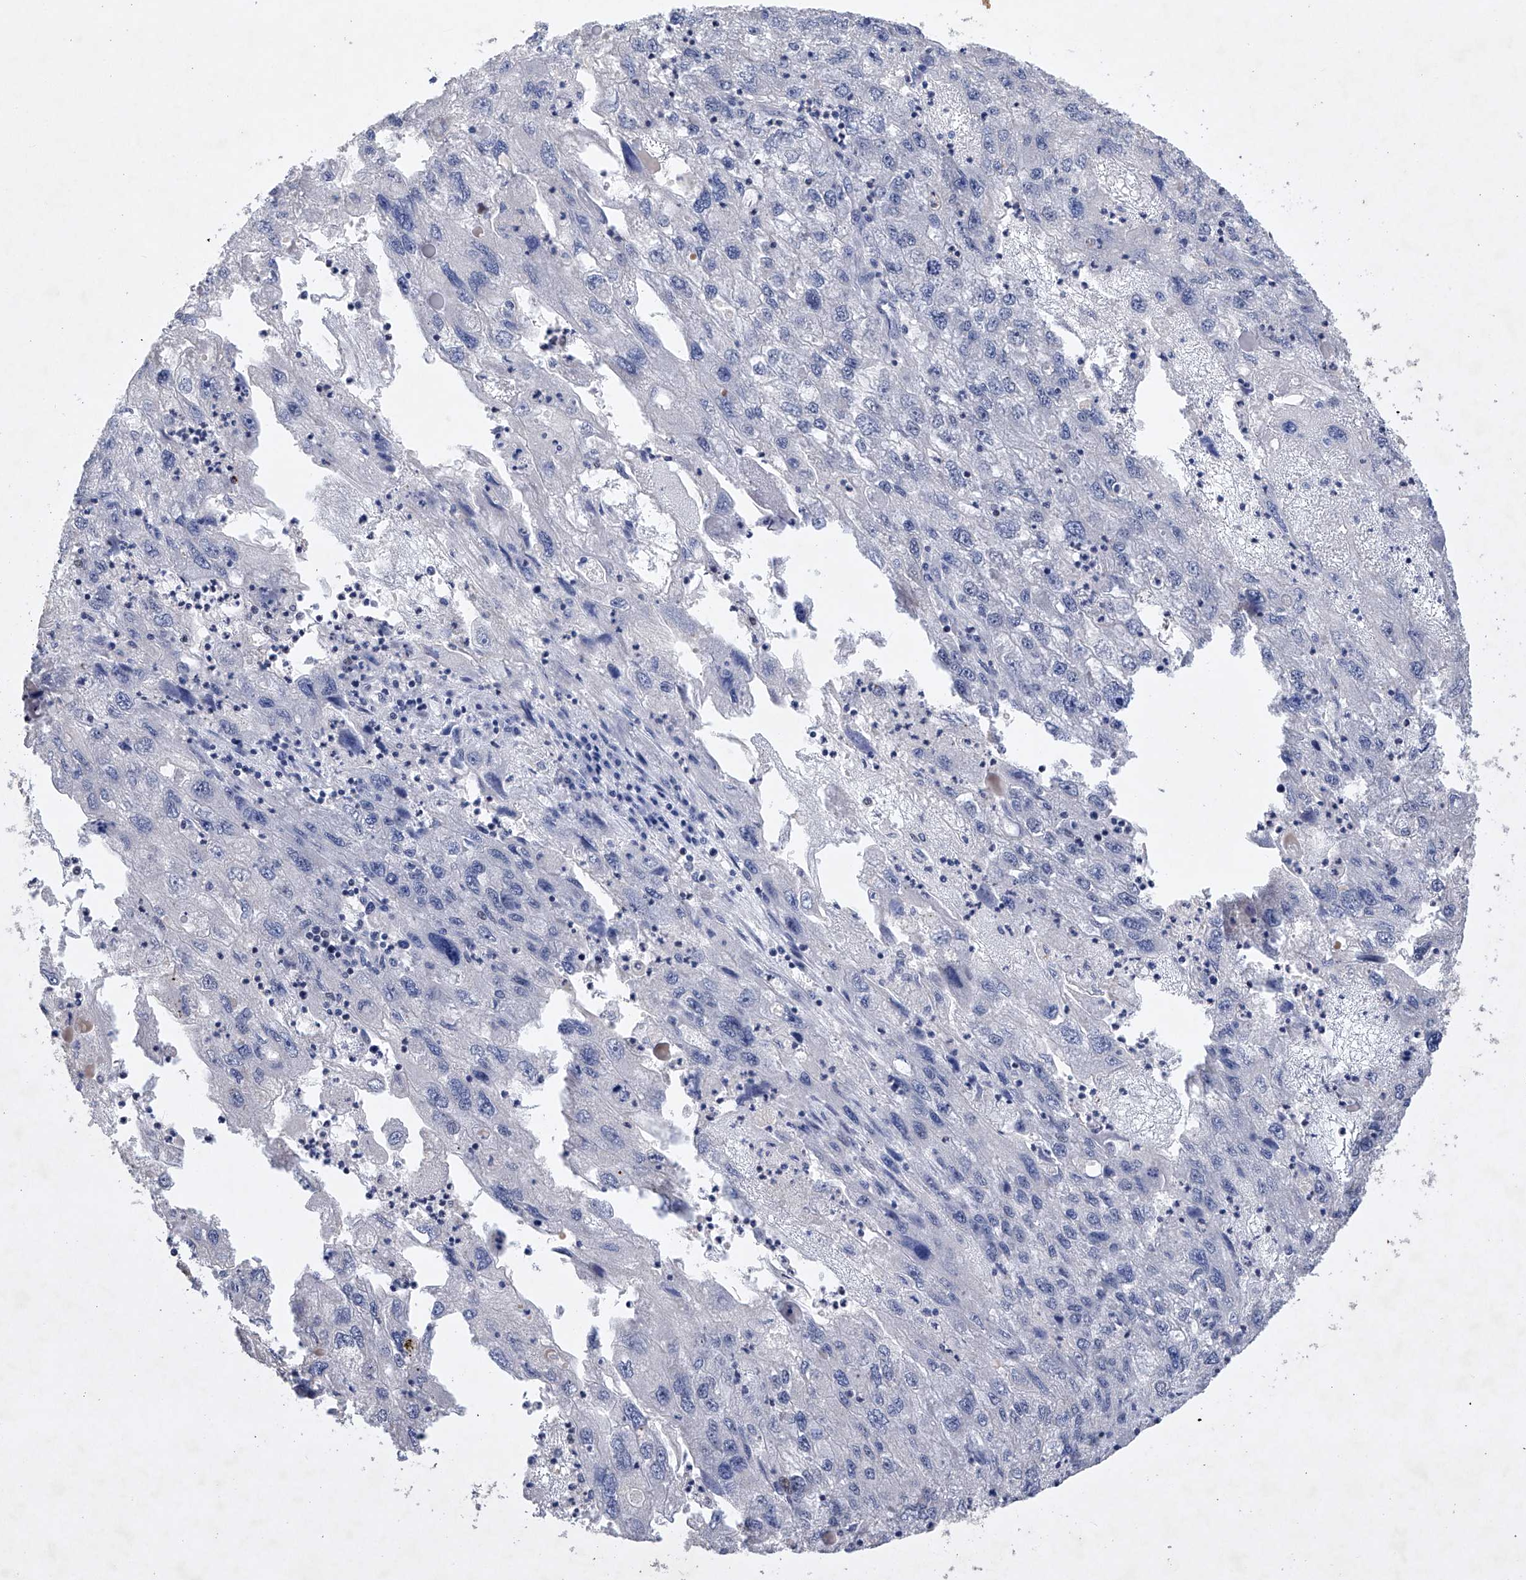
{"staining": {"intensity": "negative", "quantity": "none", "location": "none"}, "tissue": "endometrial cancer", "cell_type": "Tumor cells", "image_type": "cancer", "snomed": [{"axis": "morphology", "description": "Adenocarcinoma, NOS"}, {"axis": "topography", "description": "Endometrium"}], "caption": "Immunohistochemistry (IHC) image of adenocarcinoma (endometrial) stained for a protein (brown), which displays no positivity in tumor cells.", "gene": "AFG1L", "patient": {"sex": "female", "age": 49}}